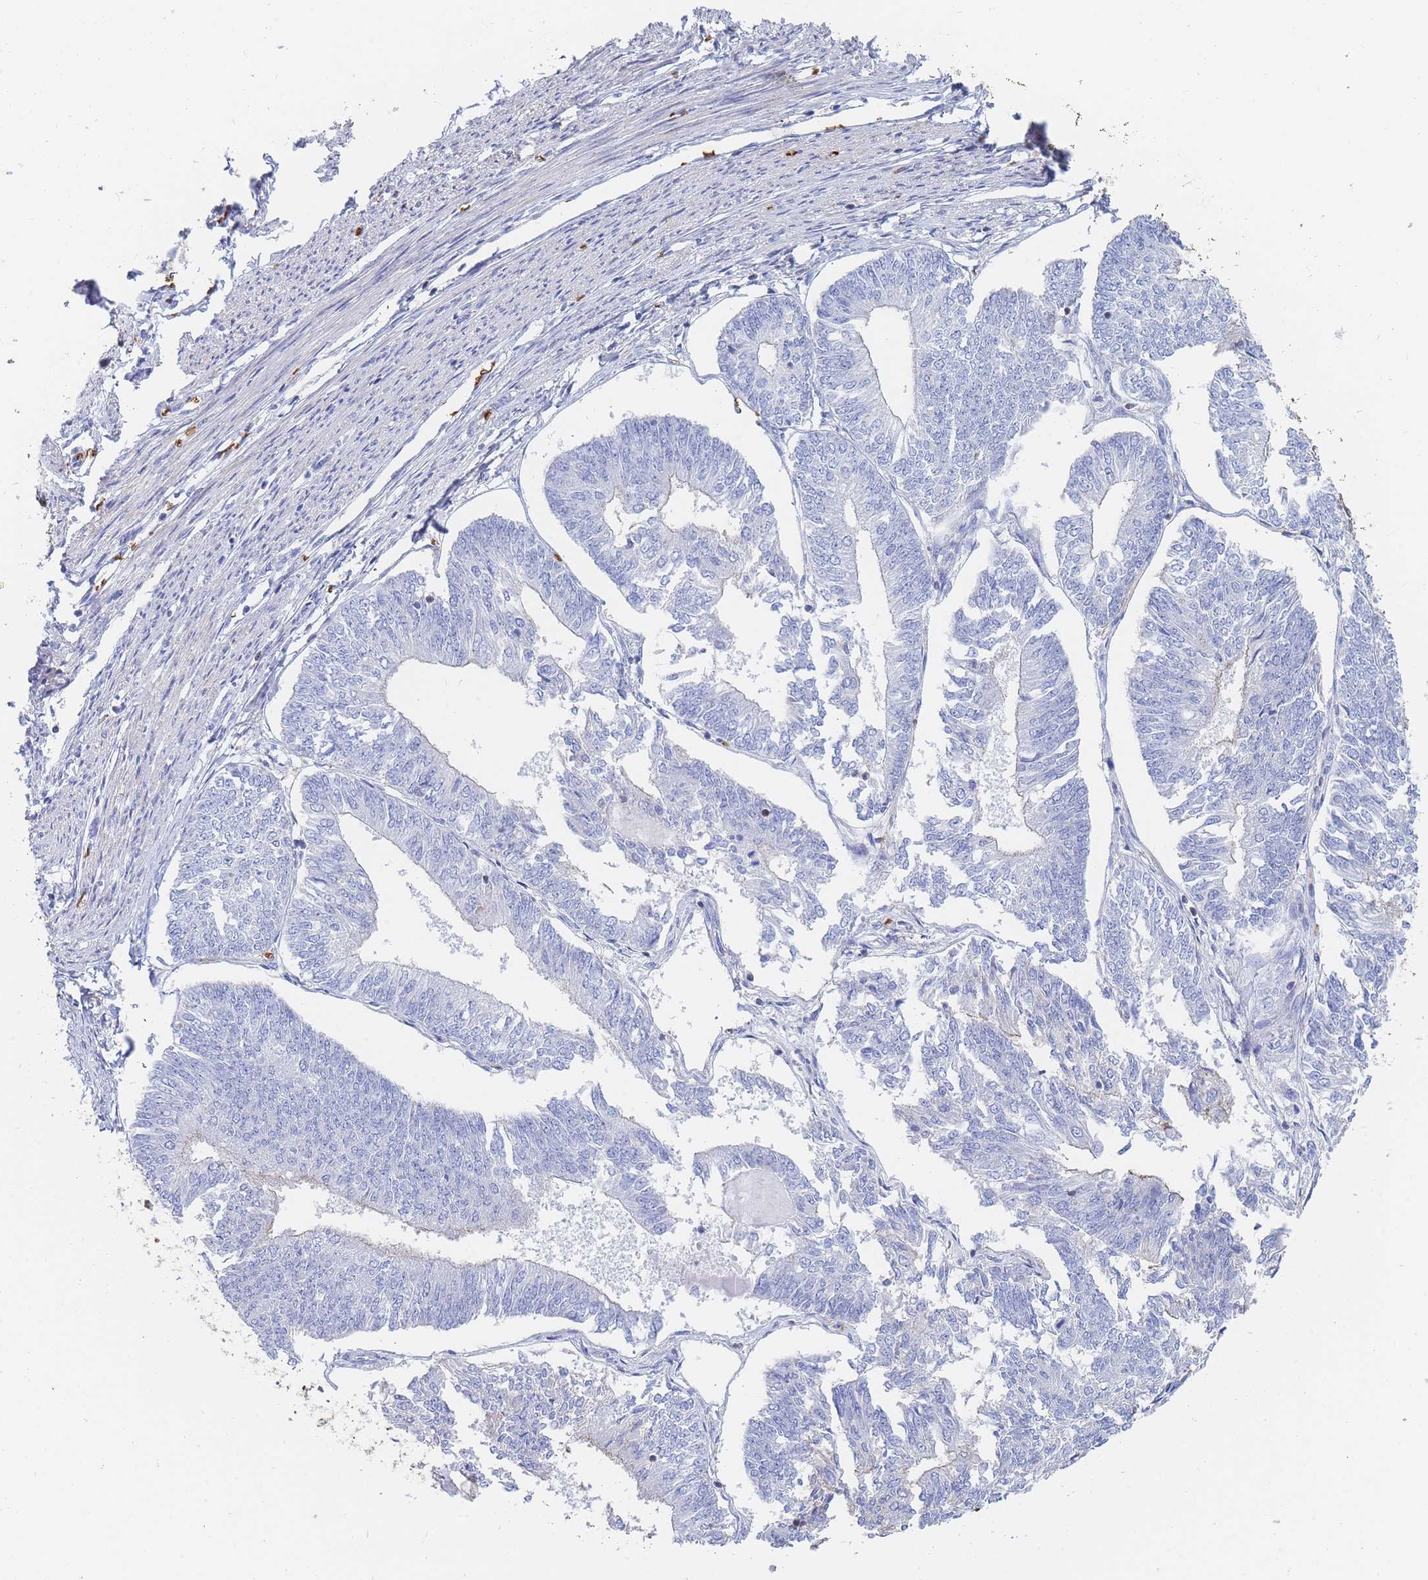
{"staining": {"intensity": "strong", "quantity": "<25%", "location": "cytoplasmic/membranous"}, "tissue": "endometrial cancer", "cell_type": "Tumor cells", "image_type": "cancer", "snomed": [{"axis": "morphology", "description": "Adenocarcinoma, NOS"}, {"axis": "topography", "description": "Endometrium"}], "caption": "IHC histopathology image of endometrial cancer (adenocarcinoma) stained for a protein (brown), which shows medium levels of strong cytoplasmic/membranous expression in approximately <25% of tumor cells.", "gene": "SLC2A1", "patient": {"sex": "female", "age": 58}}